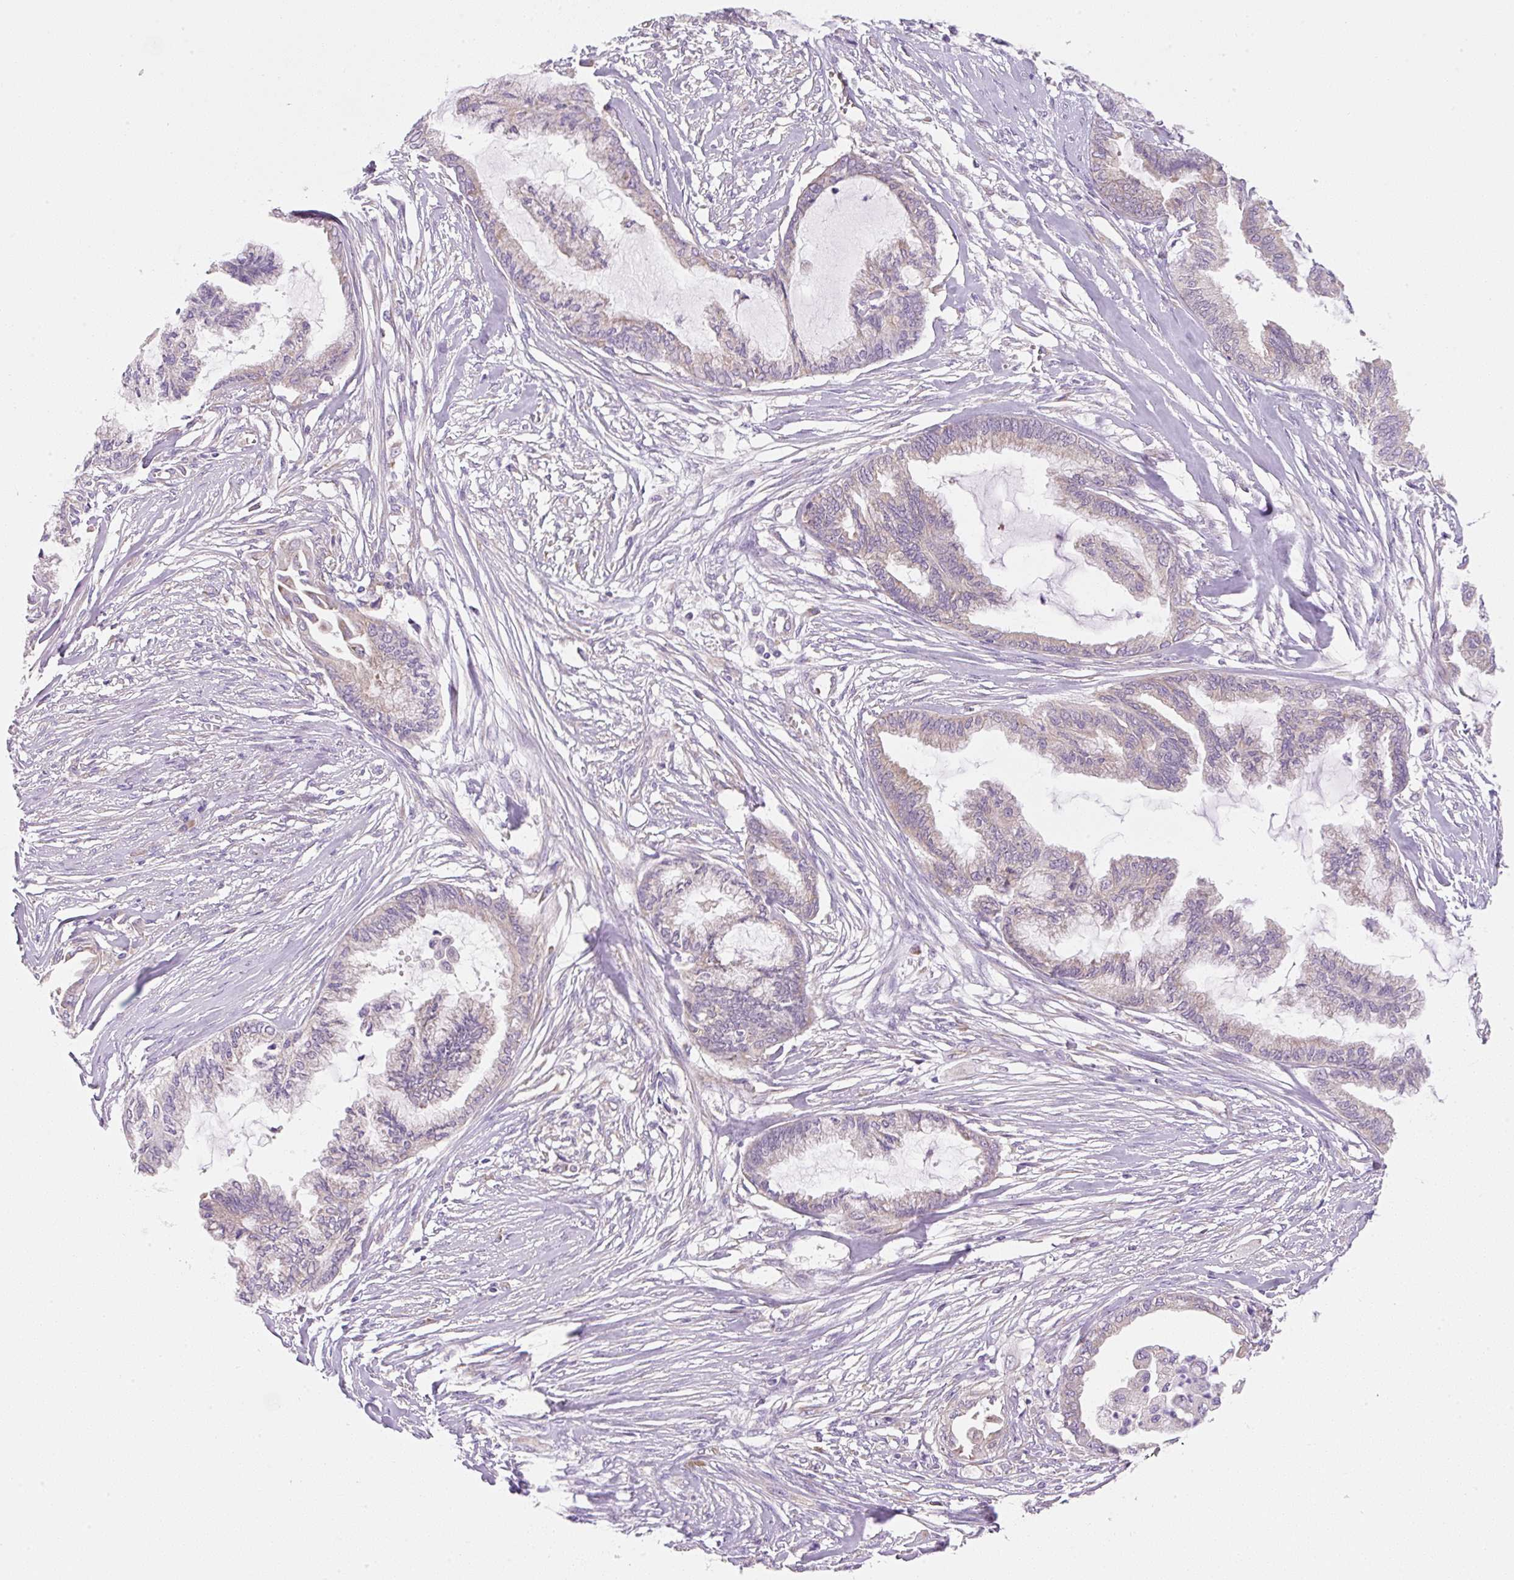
{"staining": {"intensity": "weak", "quantity": "<25%", "location": "cytoplasmic/membranous"}, "tissue": "endometrial cancer", "cell_type": "Tumor cells", "image_type": "cancer", "snomed": [{"axis": "morphology", "description": "Adenocarcinoma, NOS"}, {"axis": "topography", "description": "Endometrium"}], "caption": "DAB immunohistochemical staining of endometrial cancer (adenocarcinoma) reveals no significant positivity in tumor cells. (Immunohistochemistry (ihc), brightfield microscopy, high magnification).", "gene": "RPL18A", "patient": {"sex": "female", "age": 86}}